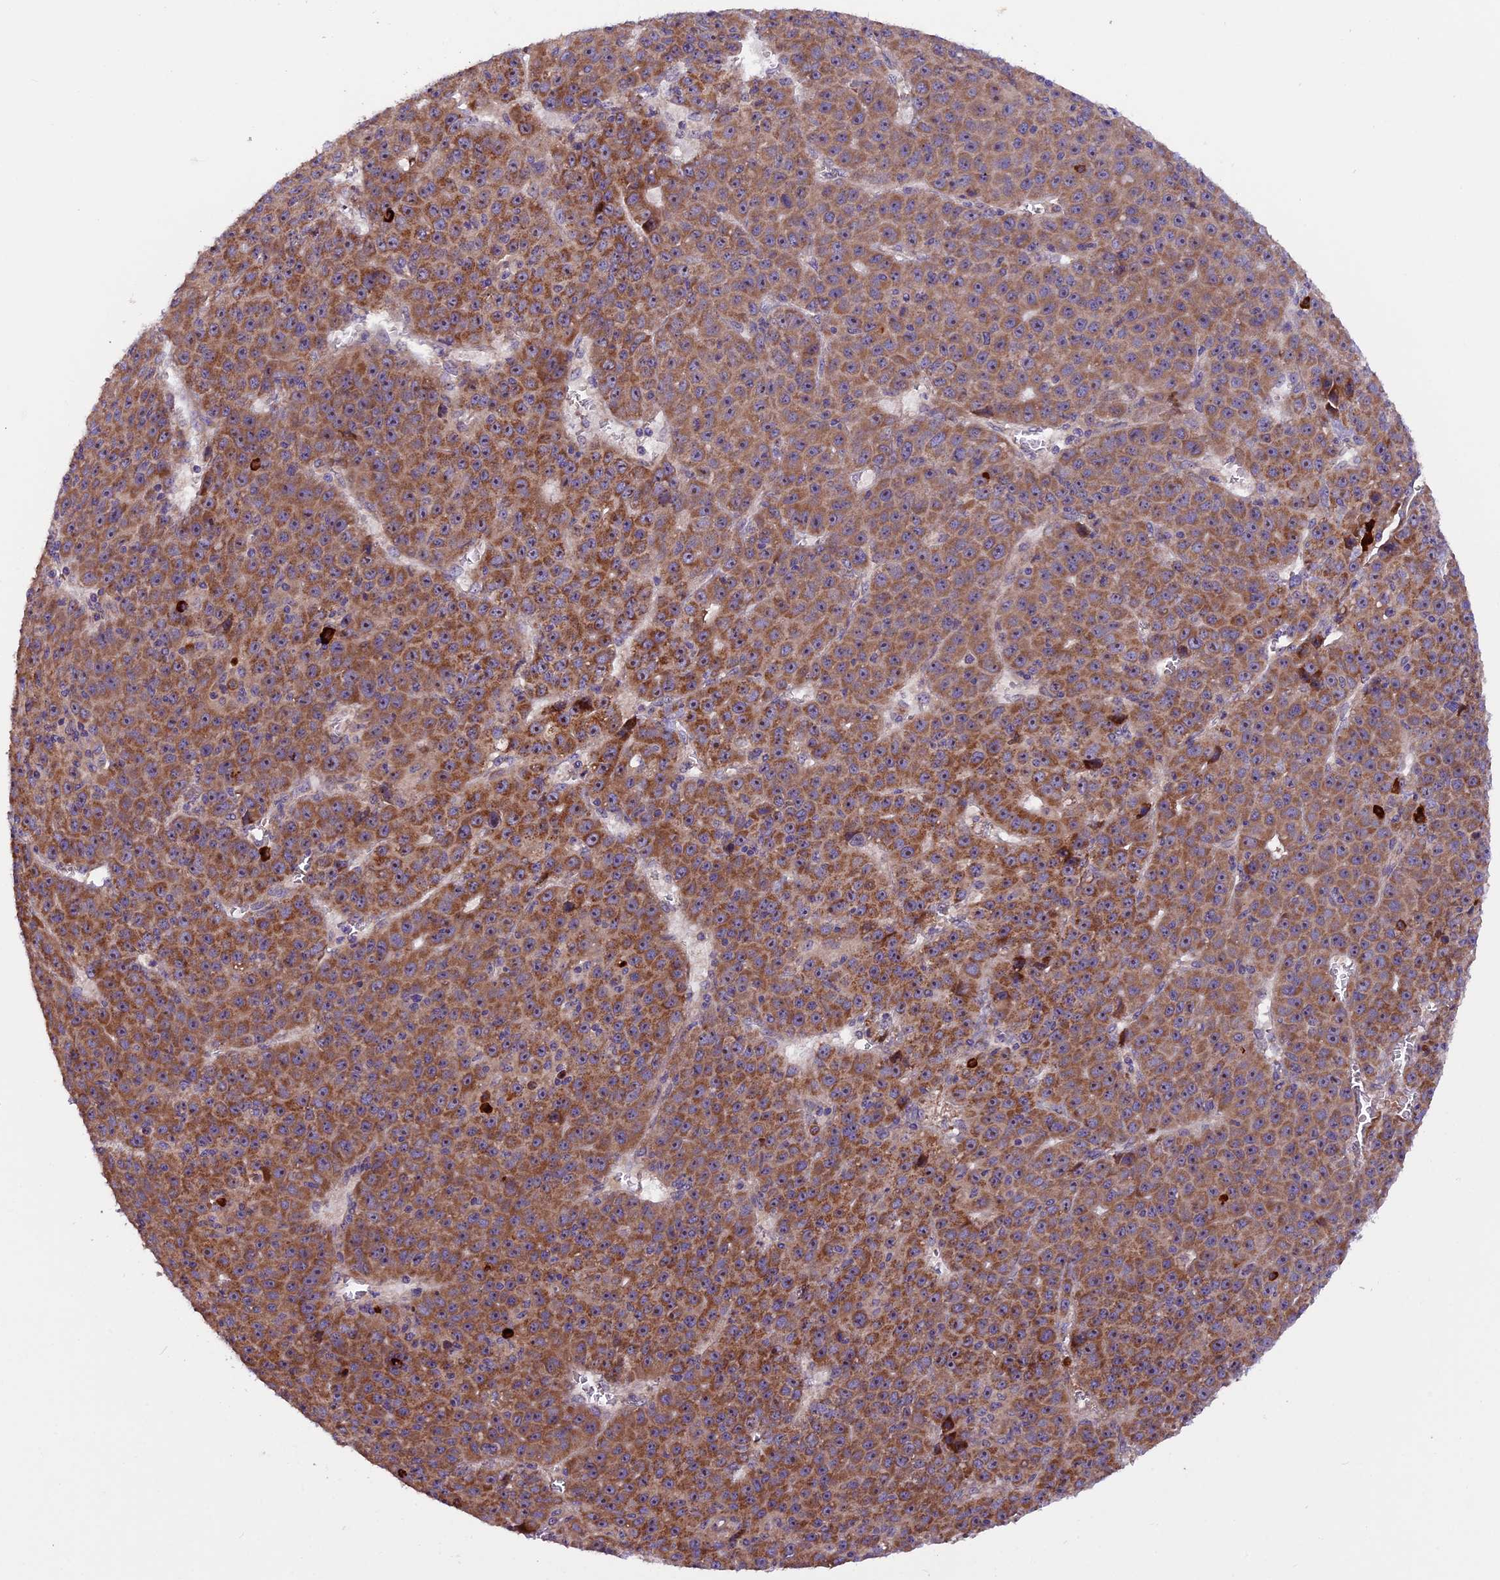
{"staining": {"intensity": "strong", "quantity": ">75%", "location": "cytoplasmic/membranous"}, "tissue": "liver cancer", "cell_type": "Tumor cells", "image_type": "cancer", "snomed": [{"axis": "morphology", "description": "Carcinoma, Hepatocellular, NOS"}, {"axis": "topography", "description": "Liver"}], "caption": "Immunohistochemistry (IHC) image of hepatocellular carcinoma (liver) stained for a protein (brown), which displays high levels of strong cytoplasmic/membranous staining in about >75% of tumor cells.", "gene": "FRY", "patient": {"sex": "female", "age": 53}}